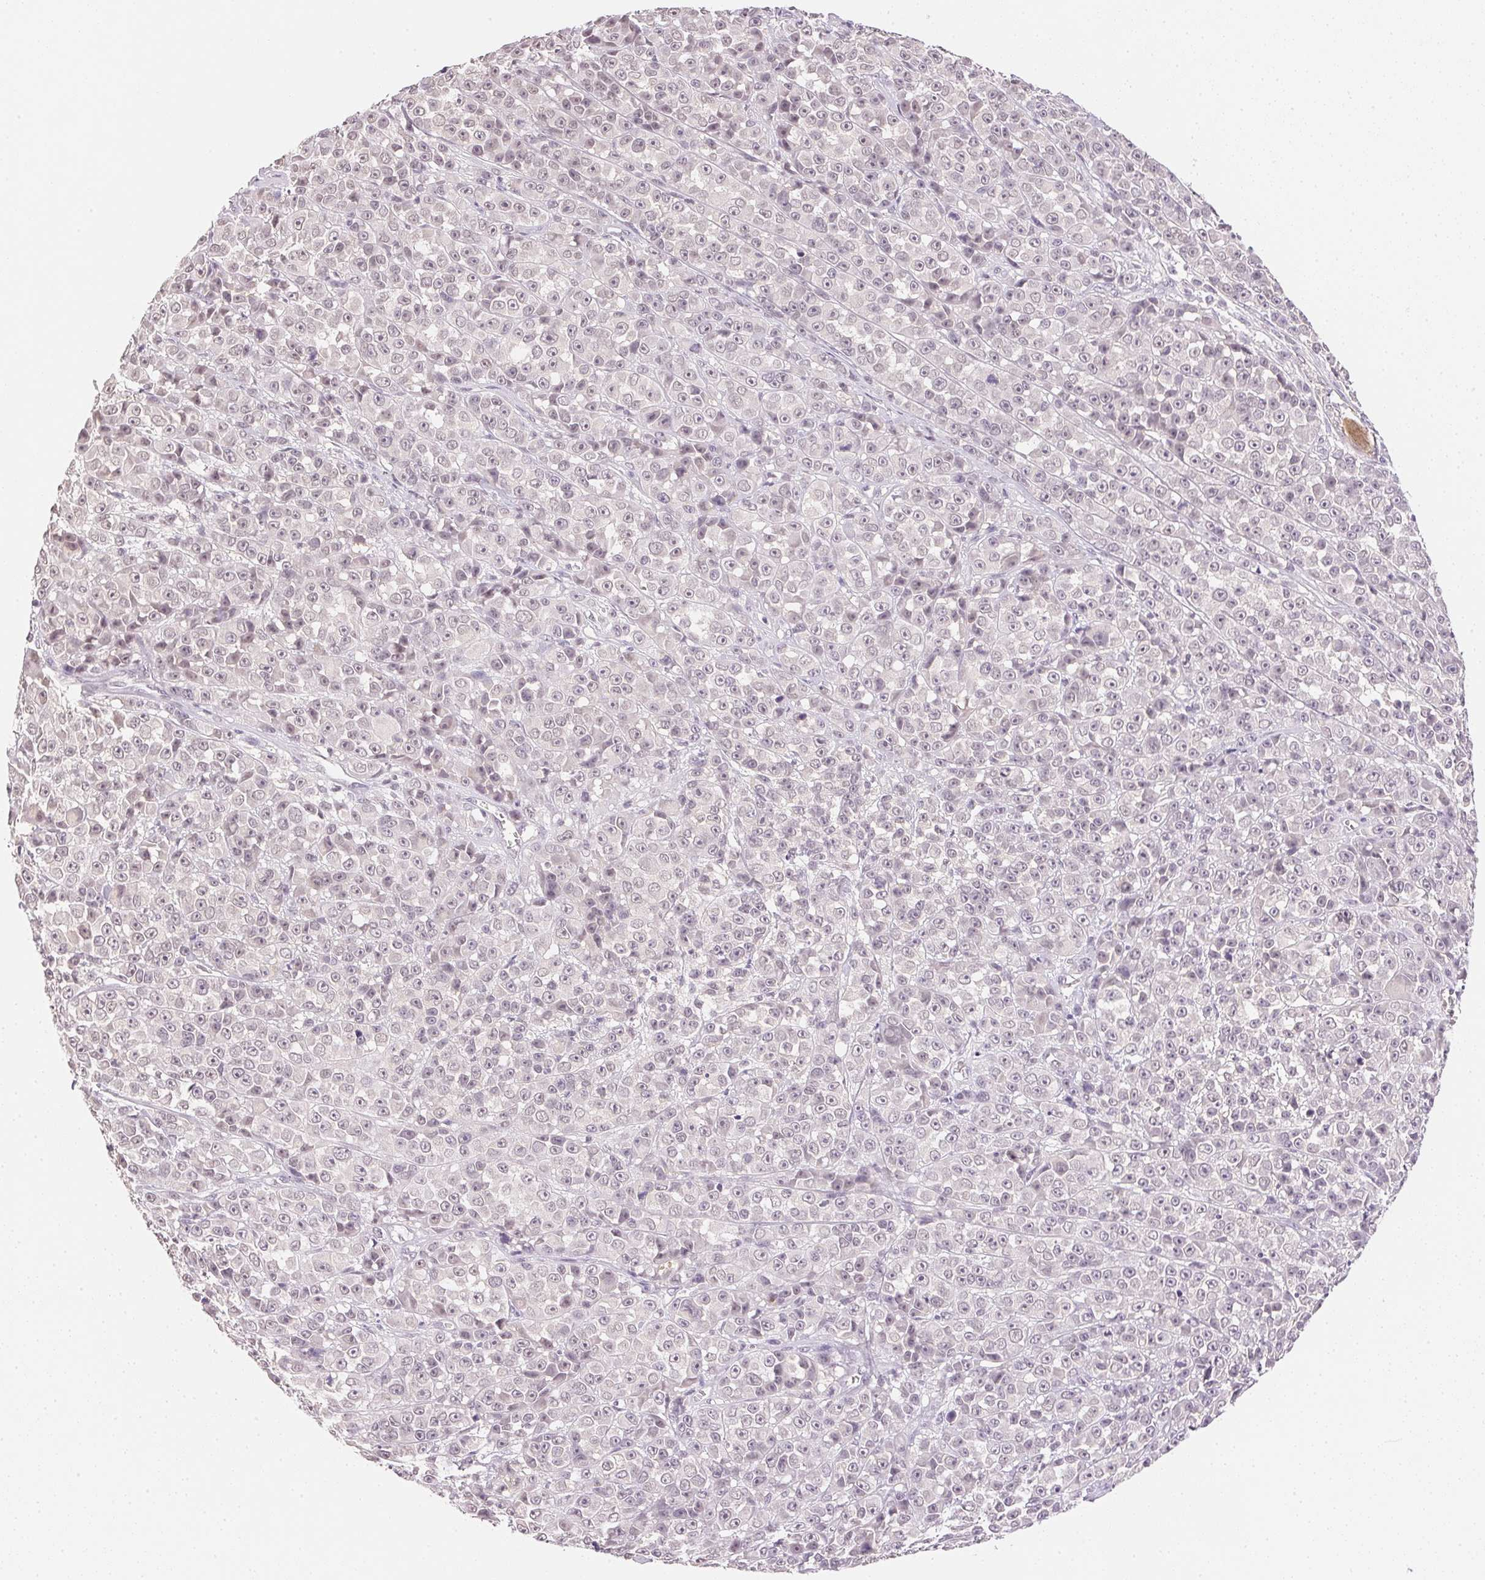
{"staining": {"intensity": "negative", "quantity": "none", "location": "none"}, "tissue": "melanoma", "cell_type": "Tumor cells", "image_type": "cancer", "snomed": [{"axis": "morphology", "description": "Malignant melanoma, NOS"}, {"axis": "topography", "description": "Skin"}, {"axis": "topography", "description": "Skin of back"}], "caption": "The micrograph exhibits no significant positivity in tumor cells of melanoma.", "gene": "FNDC4", "patient": {"sex": "male", "age": 91}}